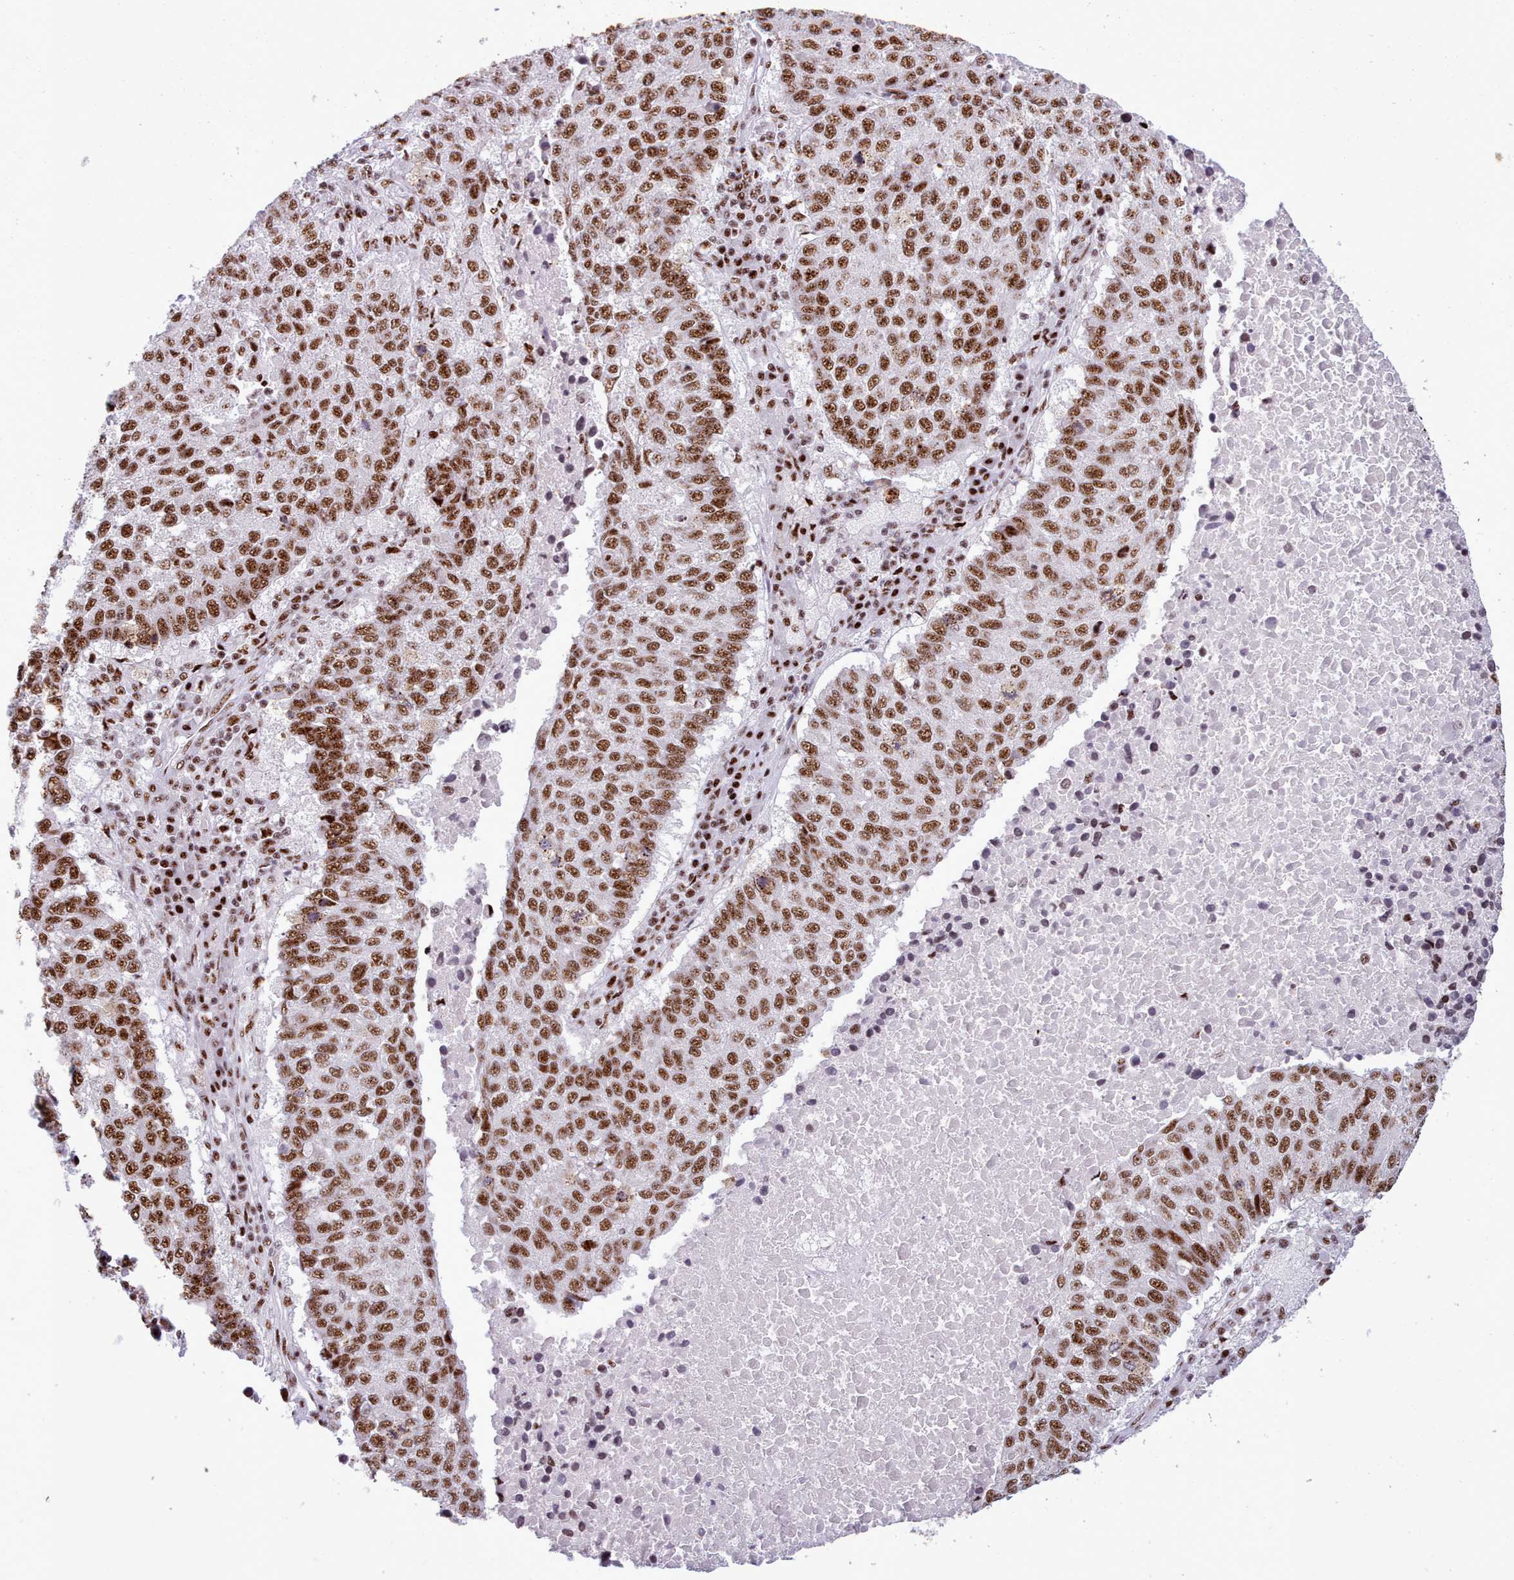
{"staining": {"intensity": "strong", "quantity": ">75%", "location": "nuclear"}, "tissue": "lung cancer", "cell_type": "Tumor cells", "image_type": "cancer", "snomed": [{"axis": "morphology", "description": "Squamous cell carcinoma, NOS"}, {"axis": "topography", "description": "Lung"}], "caption": "Immunohistochemical staining of squamous cell carcinoma (lung) reveals high levels of strong nuclear protein expression in approximately >75% of tumor cells.", "gene": "TMEM35B", "patient": {"sex": "male", "age": 73}}